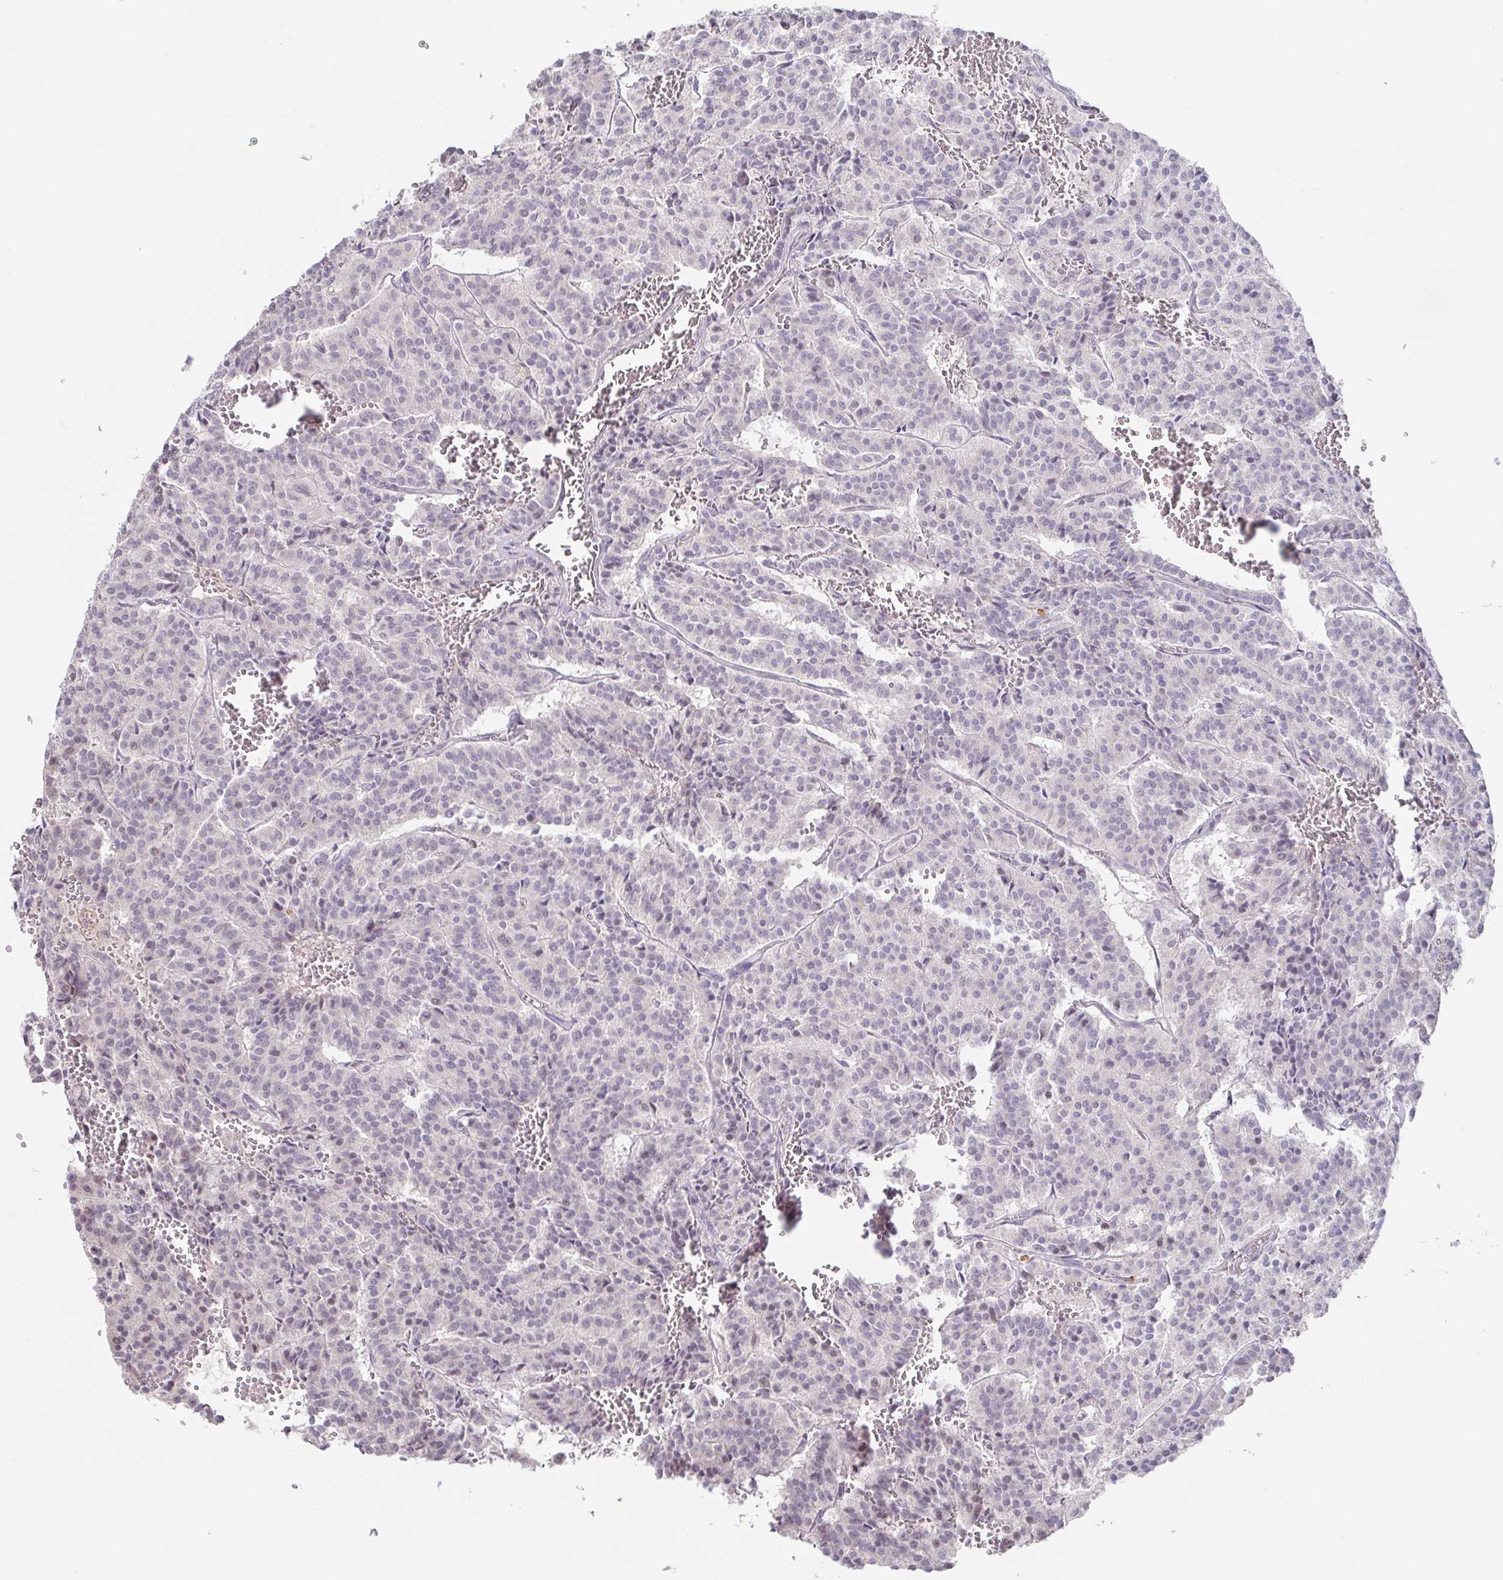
{"staining": {"intensity": "negative", "quantity": "none", "location": "none"}, "tissue": "carcinoid", "cell_type": "Tumor cells", "image_type": "cancer", "snomed": [{"axis": "morphology", "description": "Carcinoid, malignant, NOS"}, {"axis": "topography", "description": "Lung"}], "caption": "There is no significant positivity in tumor cells of carcinoid.", "gene": "GHRL", "patient": {"sex": "male", "age": 70}}